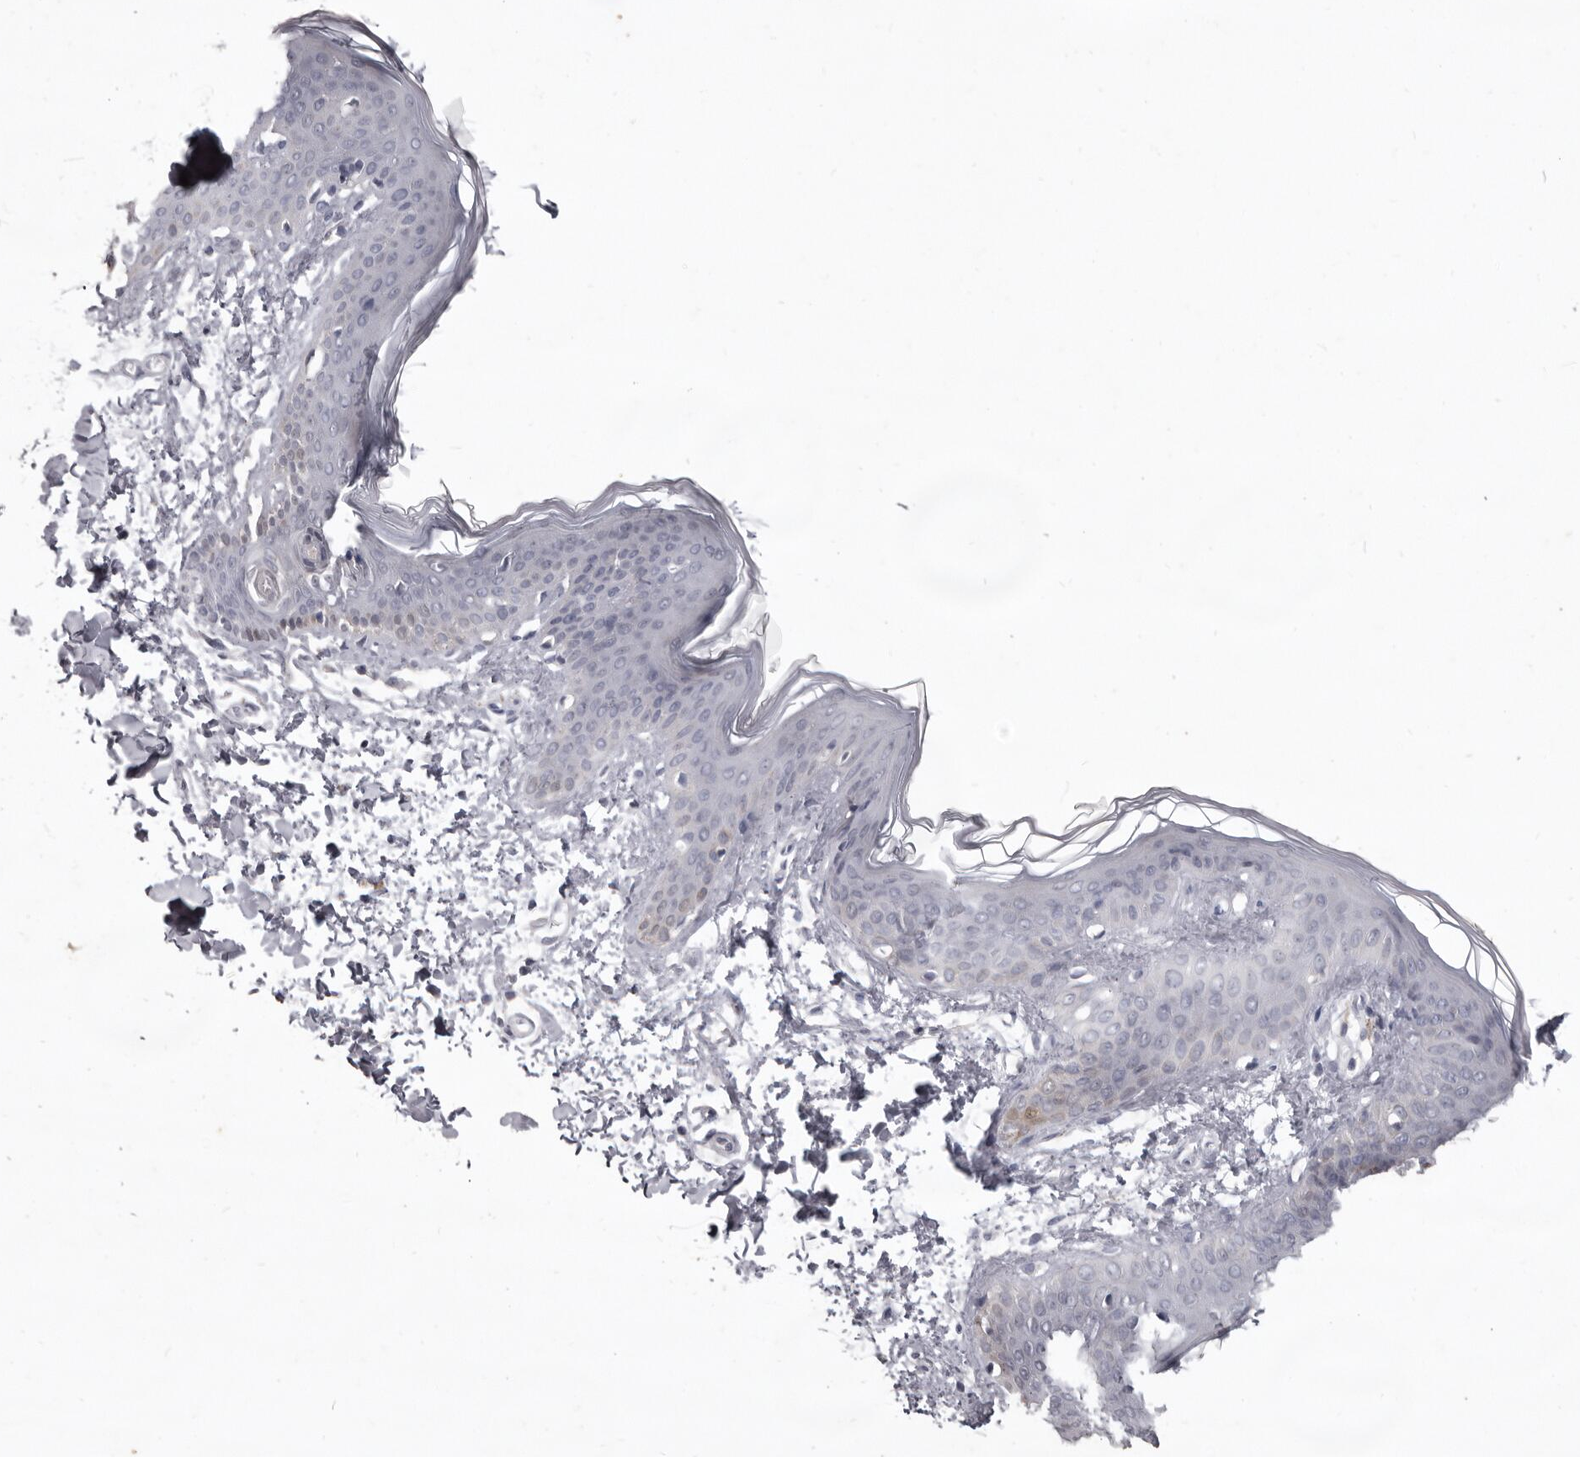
{"staining": {"intensity": "negative", "quantity": "none", "location": "none"}, "tissue": "skin", "cell_type": "Fibroblasts", "image_type": "normal", "snomed": [{"axis": "morphology", "description": "Normal tissue, NOS"}, {"axis": "topography", "description": "Skin"}], "caption": "Immunohistochemical staining of normal skin reveals no significant expression in fibroblasts. (IHC, brightfield microscopy, high magnification).", "gene": "SULT1E1", "patient": {"sex": "female", "age": 17}}